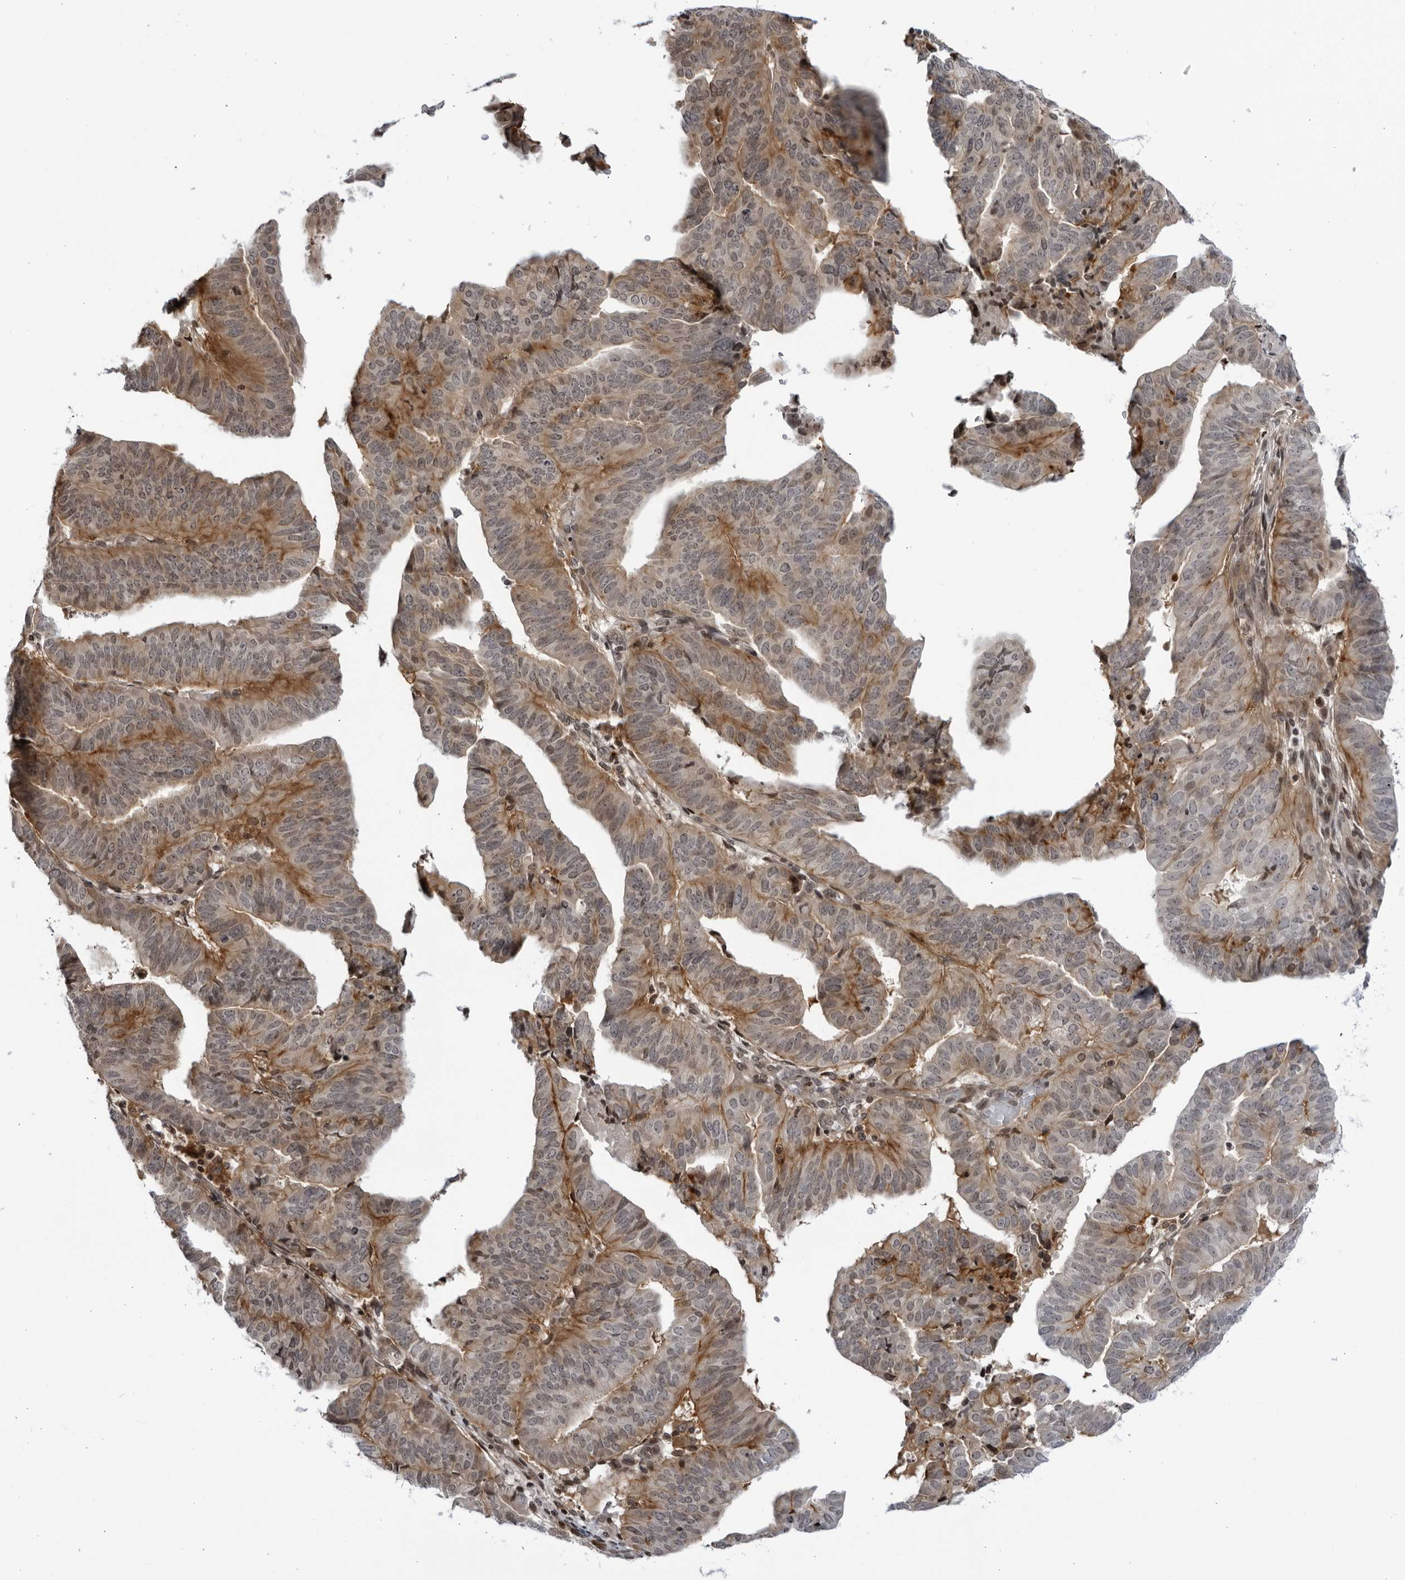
{"staining": {"intensity": "moderate", "quantity": "<25%", "location": "cytoplasmic/membranous"}, "tissue": "endometrial cancer", "cell_type": "Tumor cells", "image_type": "cancer", "snomed": [{"axis": "morphology", "description": "Adenocarcinoma, NOS"}, {"axis": "topography", "description": "Uterus"}], "caption": "Protein expression analysis of adenocarcinoma (endometrial) displays moderate cytoplasmic/membranous expression in about <25% of tumor cells.", "gene": "DTL", "patient": {"sex": "female", "age": 77}}